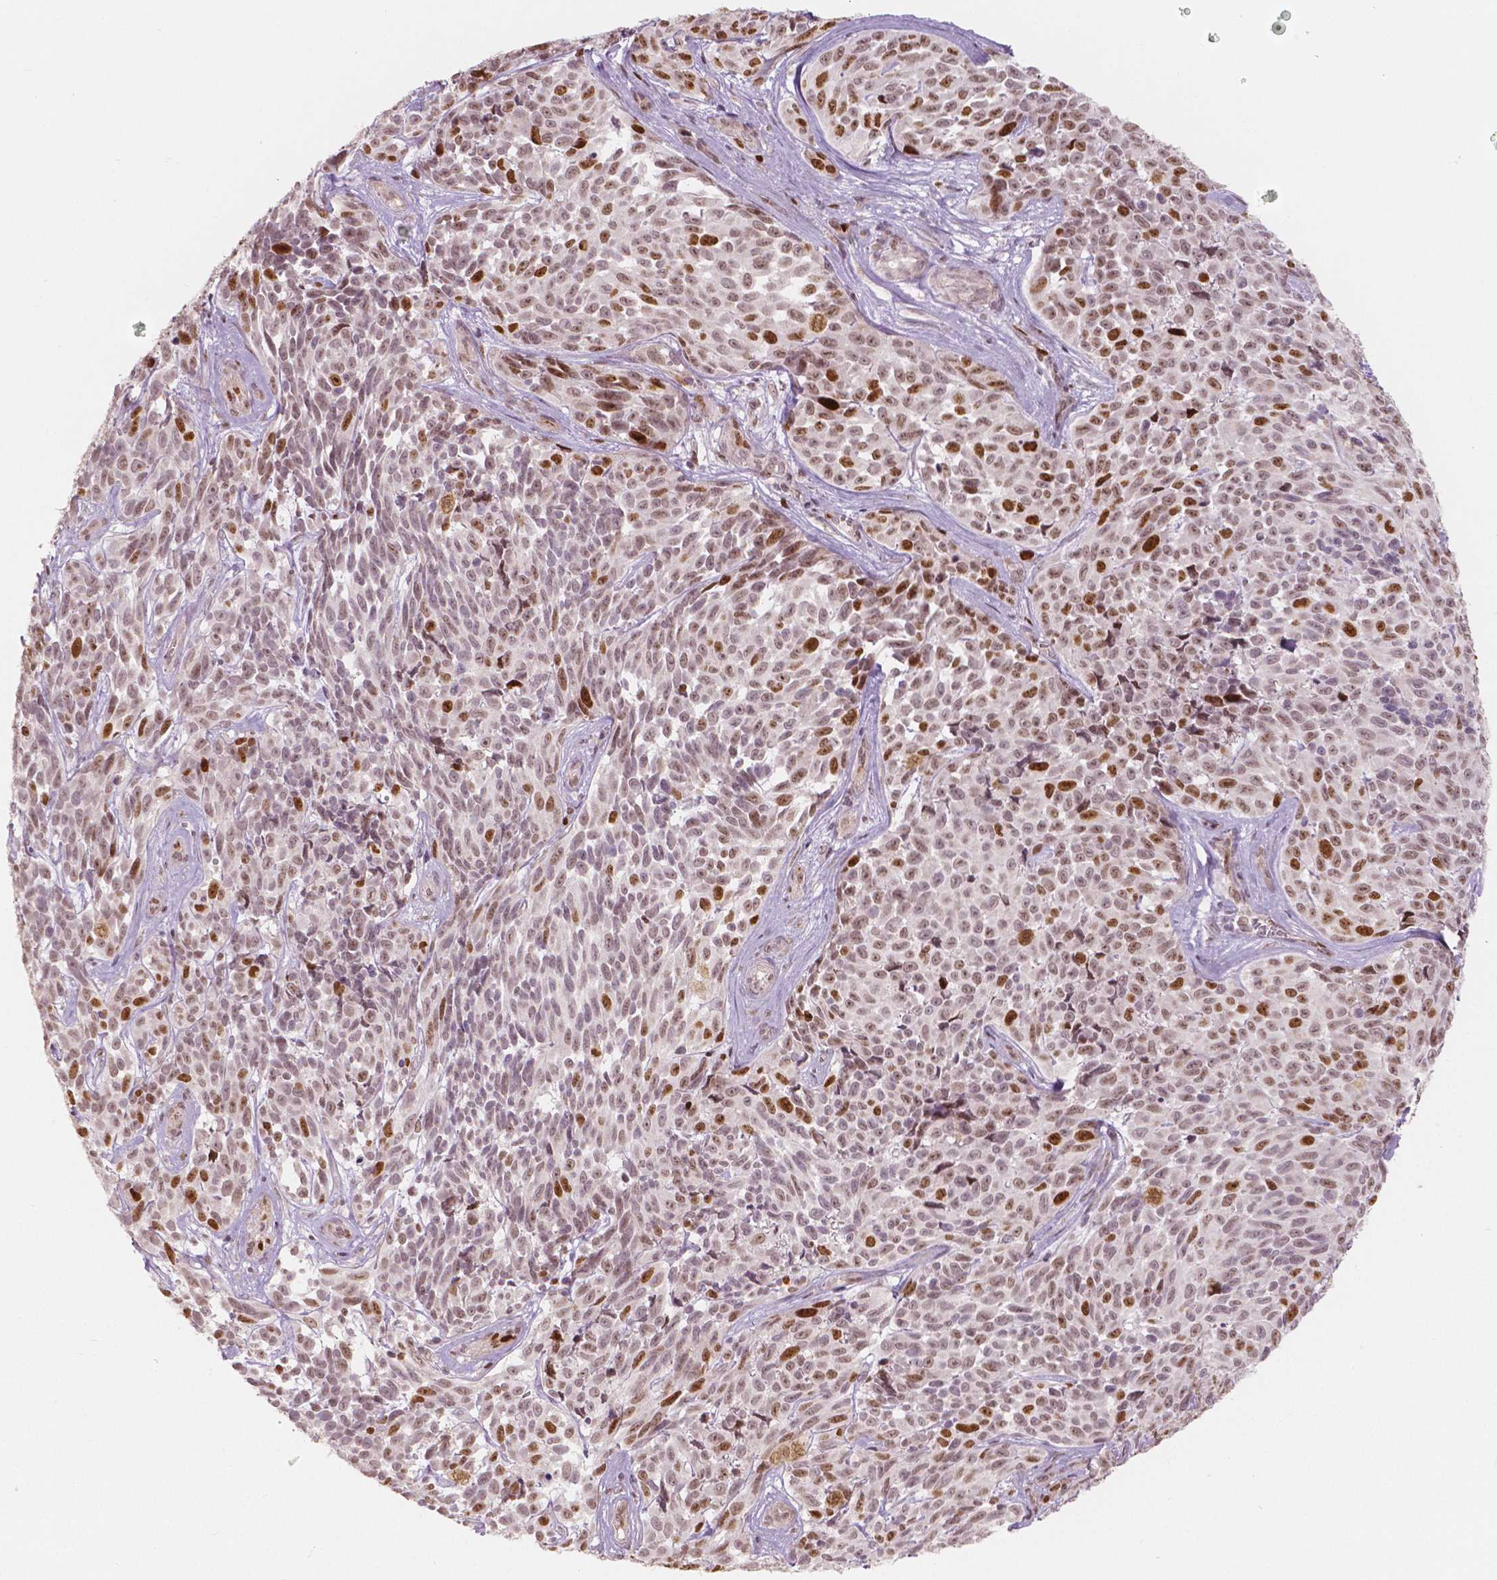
{"staining": {"intensity": "moderate", "quantity": "25%-75%", "location": "nuclear"}, "tissue": "melanoma", "cell_type": "Tumor cells", "image_type": "cancer", "snomed": [{"axis": "morphology", "description": "Malignant melanoma, NOS"}, {"axis": "topography", "description": "Skin"}], "caption": "Malignant melanoma stained with DAB immunohistochemistry (IHC) demonstrates medium levels of moderate nuclear positivity in approximately 25%-75% of tumor cells. (DAB = brown stain, brightfield microscopy at high magnification).", "gene": "NSD2", "patient": {"sex": "female", "age": 88}}